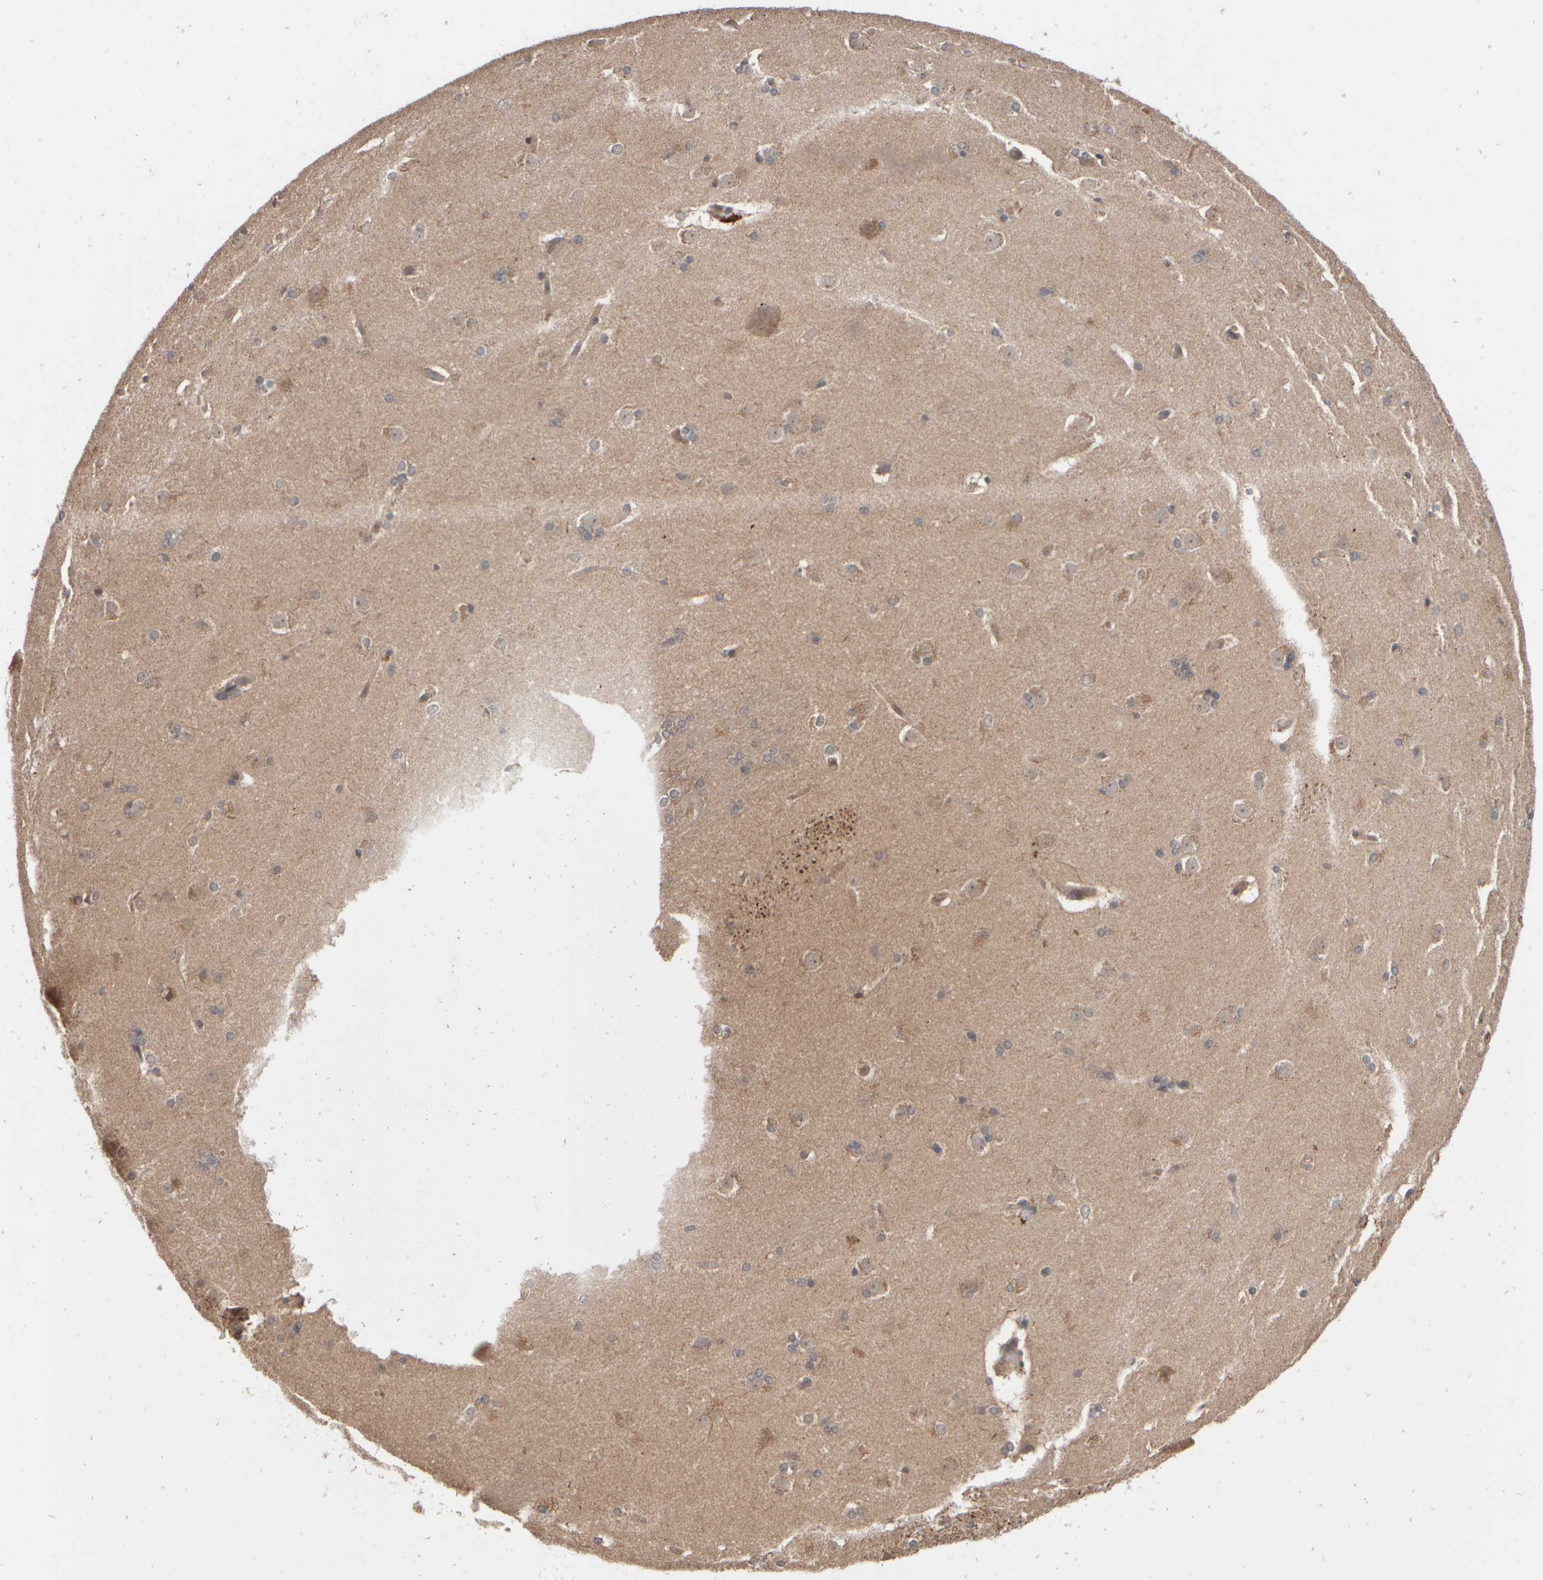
{"staining": {"intensity": "moderate", "quantity": "<25%", "location": "cytoplasmic/membranous"}, "tissue": "caudate", "cell_type": "Glial cells", "image_type": "normal", "snomed": [{"axis": "morphology", "description": "Normal tissue, NOS"}, {"axis": "topography", "description": "Lateral ventricle wall"}], "caption": "This micrograph demonstrates immunohistochemistry staining of benign caudate, with low moderate cytoplasmic/membranous expression in about <25% of glial cells.", "gene": "ABHD11", "patient": {"sex": "female", "age": 19}}